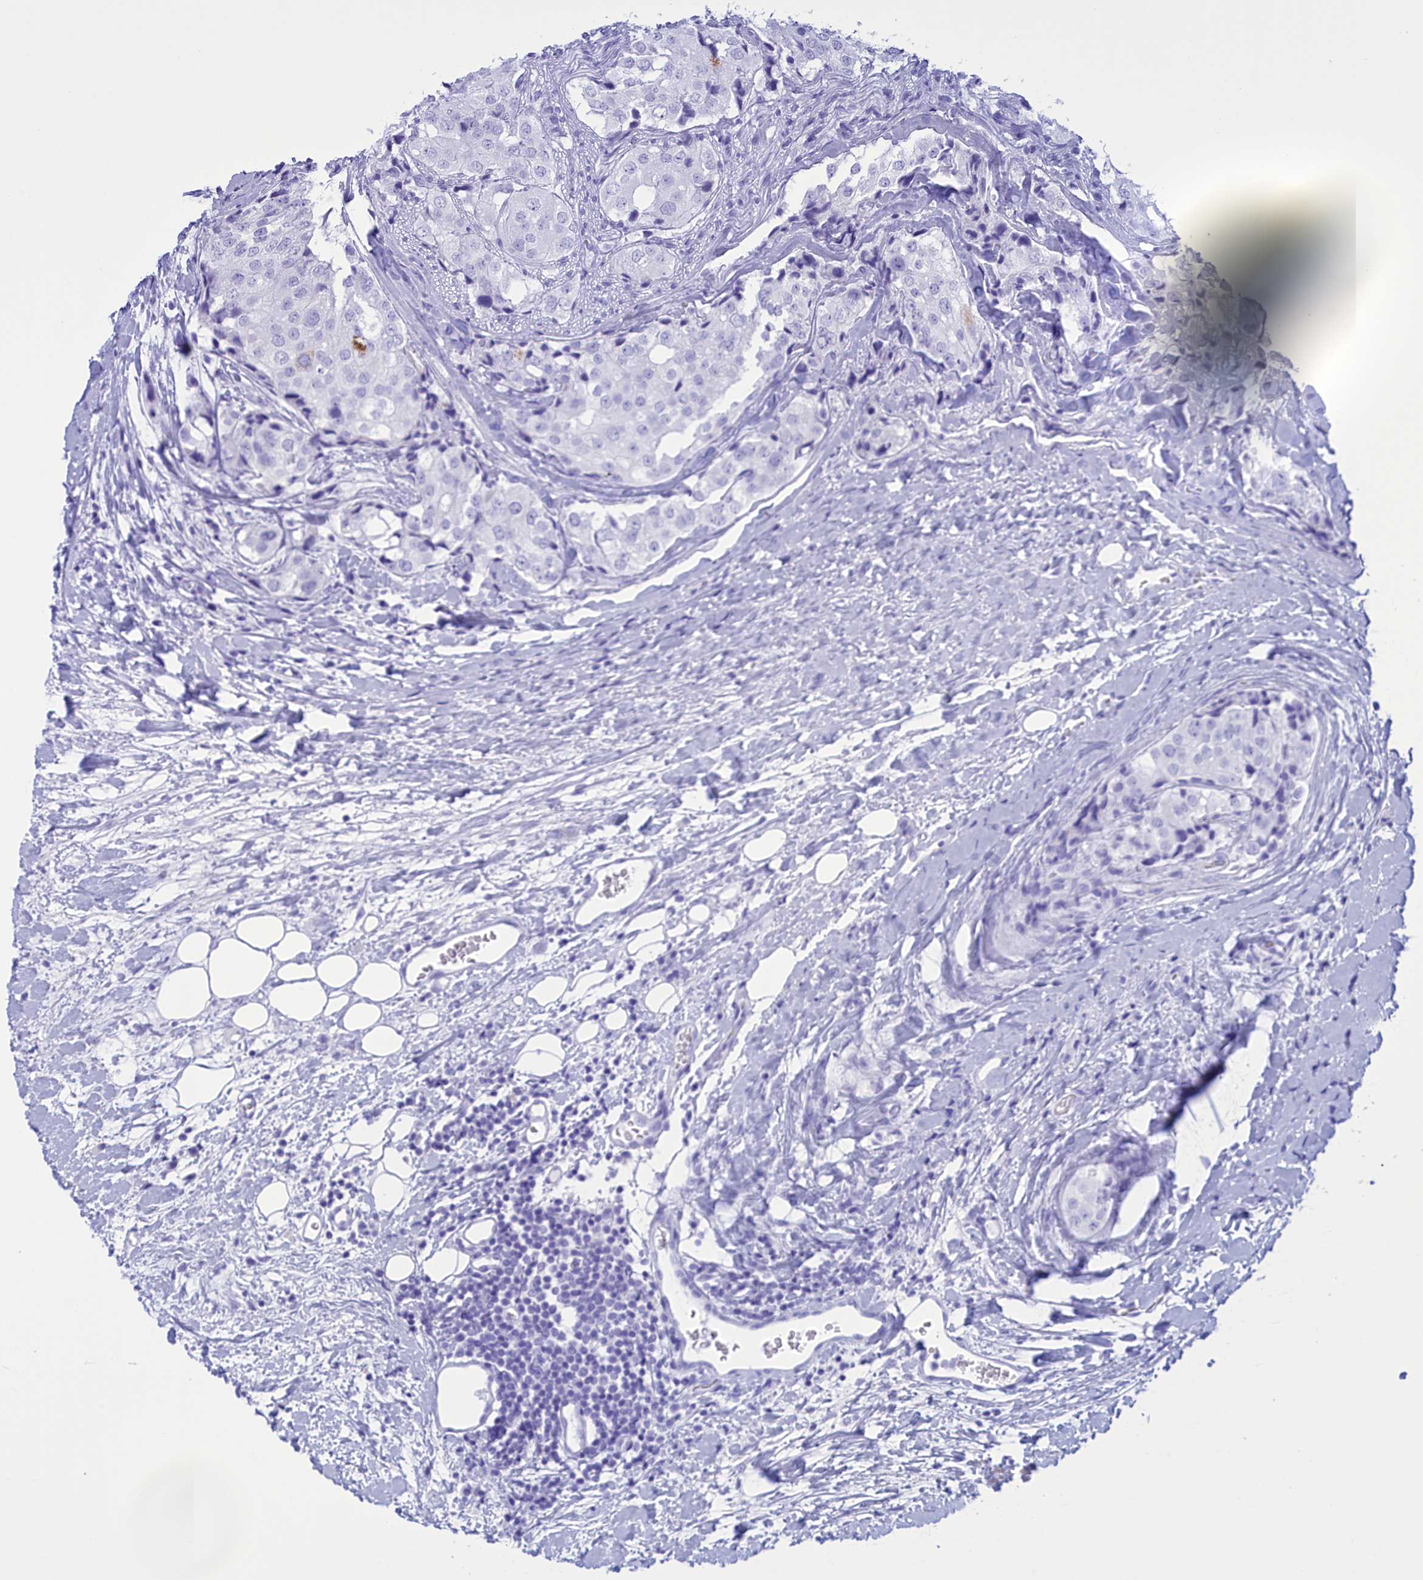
{"staining": {"intensity": "negative", "quantity": "none", "location": "none"}, "tissue": "prostate cancer", "cell_type": "Tumor cells", "image_type": "cancer", "snomed": [{"axis": "morphology", "description": "Adenocarcinoma, High grade"}, {"axis": "topography", "description": "Prostate"}], "caption": "Immunohistochemical staining of human adenocarcinoma (high-grade) (prostate) demonstrates no significant expression in tumor cells.", "gene": "BRI3", "patient": {"sex": "male", "age": 49}}